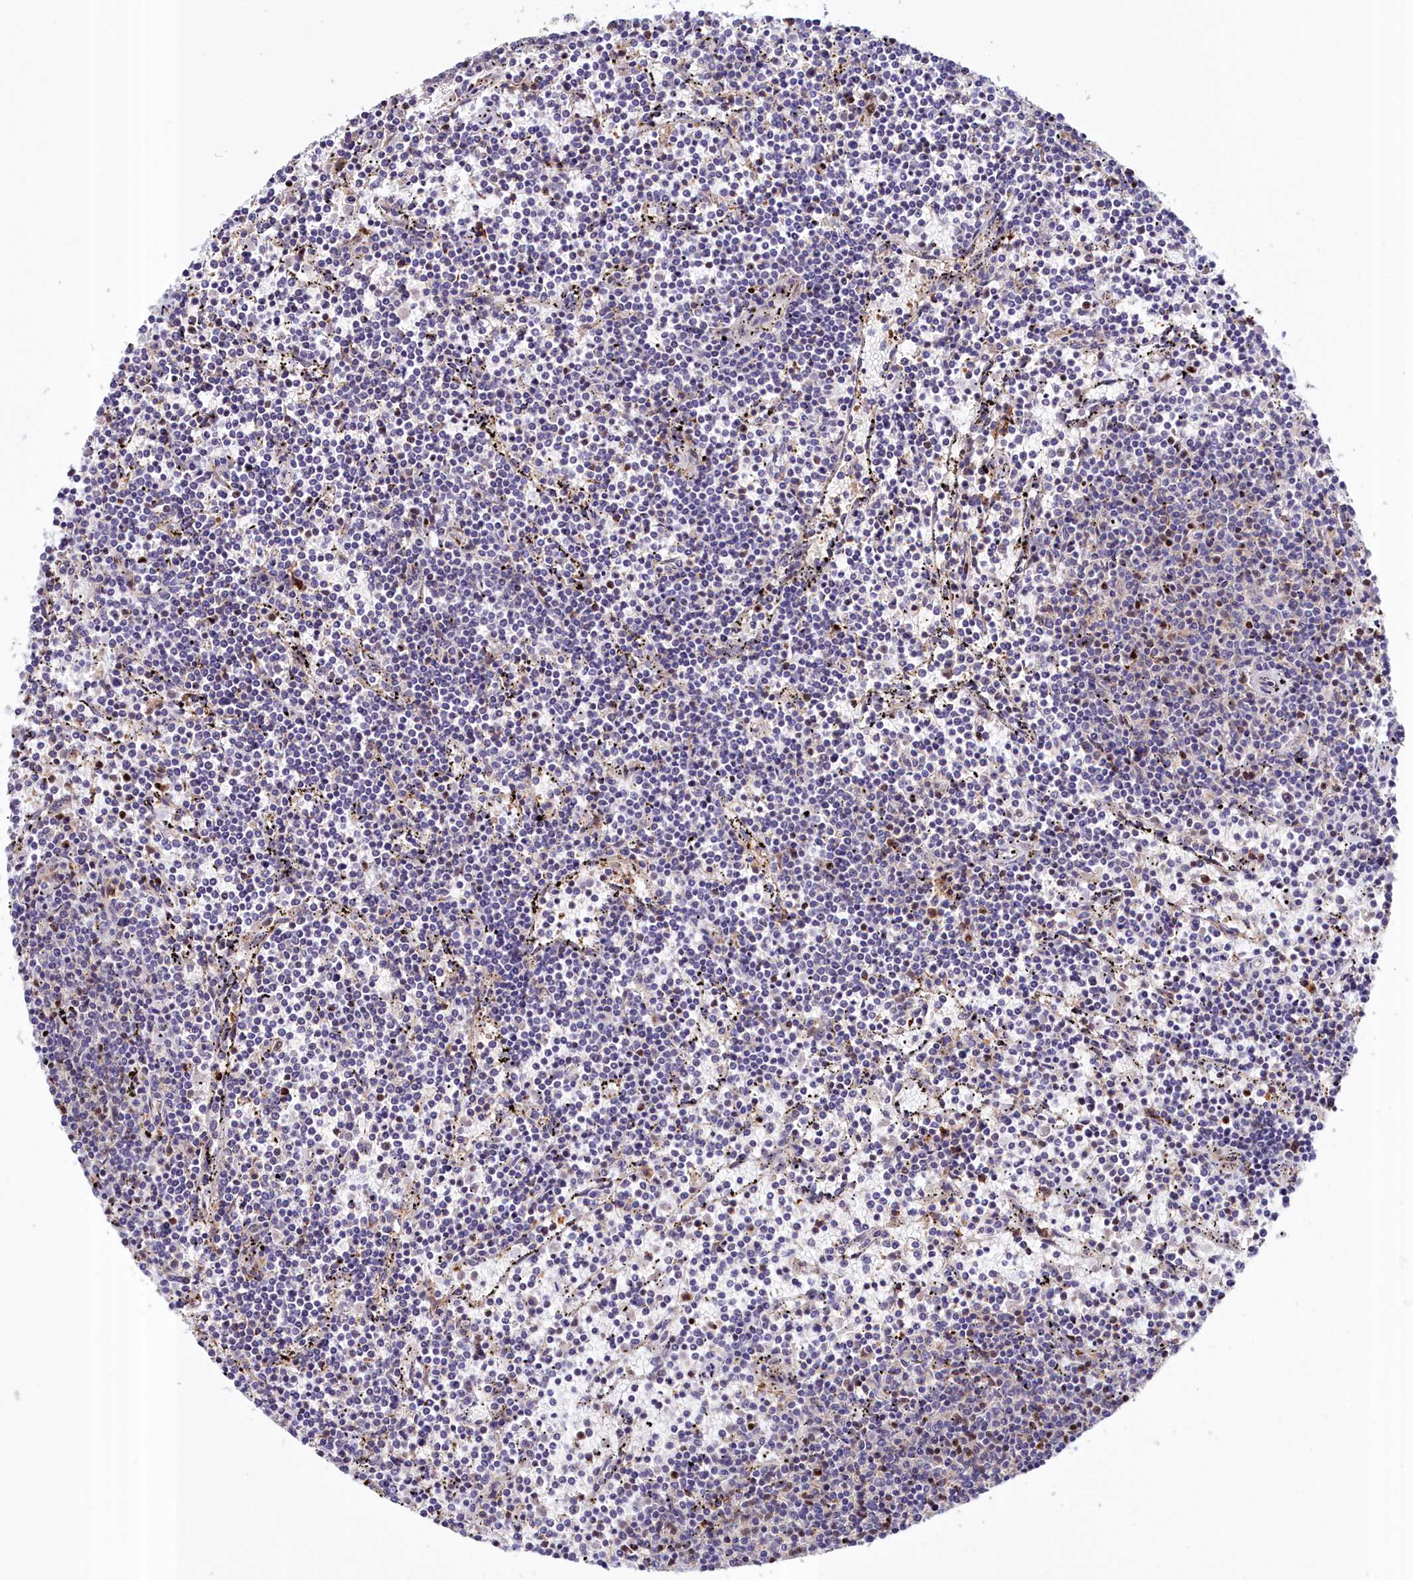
{"staining": {"intensity": "negative", "quantity": "none", "location": "none"}, "tissue": "lymphoma", "cell_type": "Tumor cells", "image_type": "cancer", "snomed": [{"axis": "morphology", "description": "Malignant lymphoma, non-Hodgkin's type, Low grade"}, {"axis": "topography", "description": "Spleen"}], "caption": "Protein analysis of low-grade malignant lymphoma, non-Hodgkin's type displays no significant staining in tumor cells.", "gene": "NEURL4", "patient": {"sex": "female", "age": 50}}